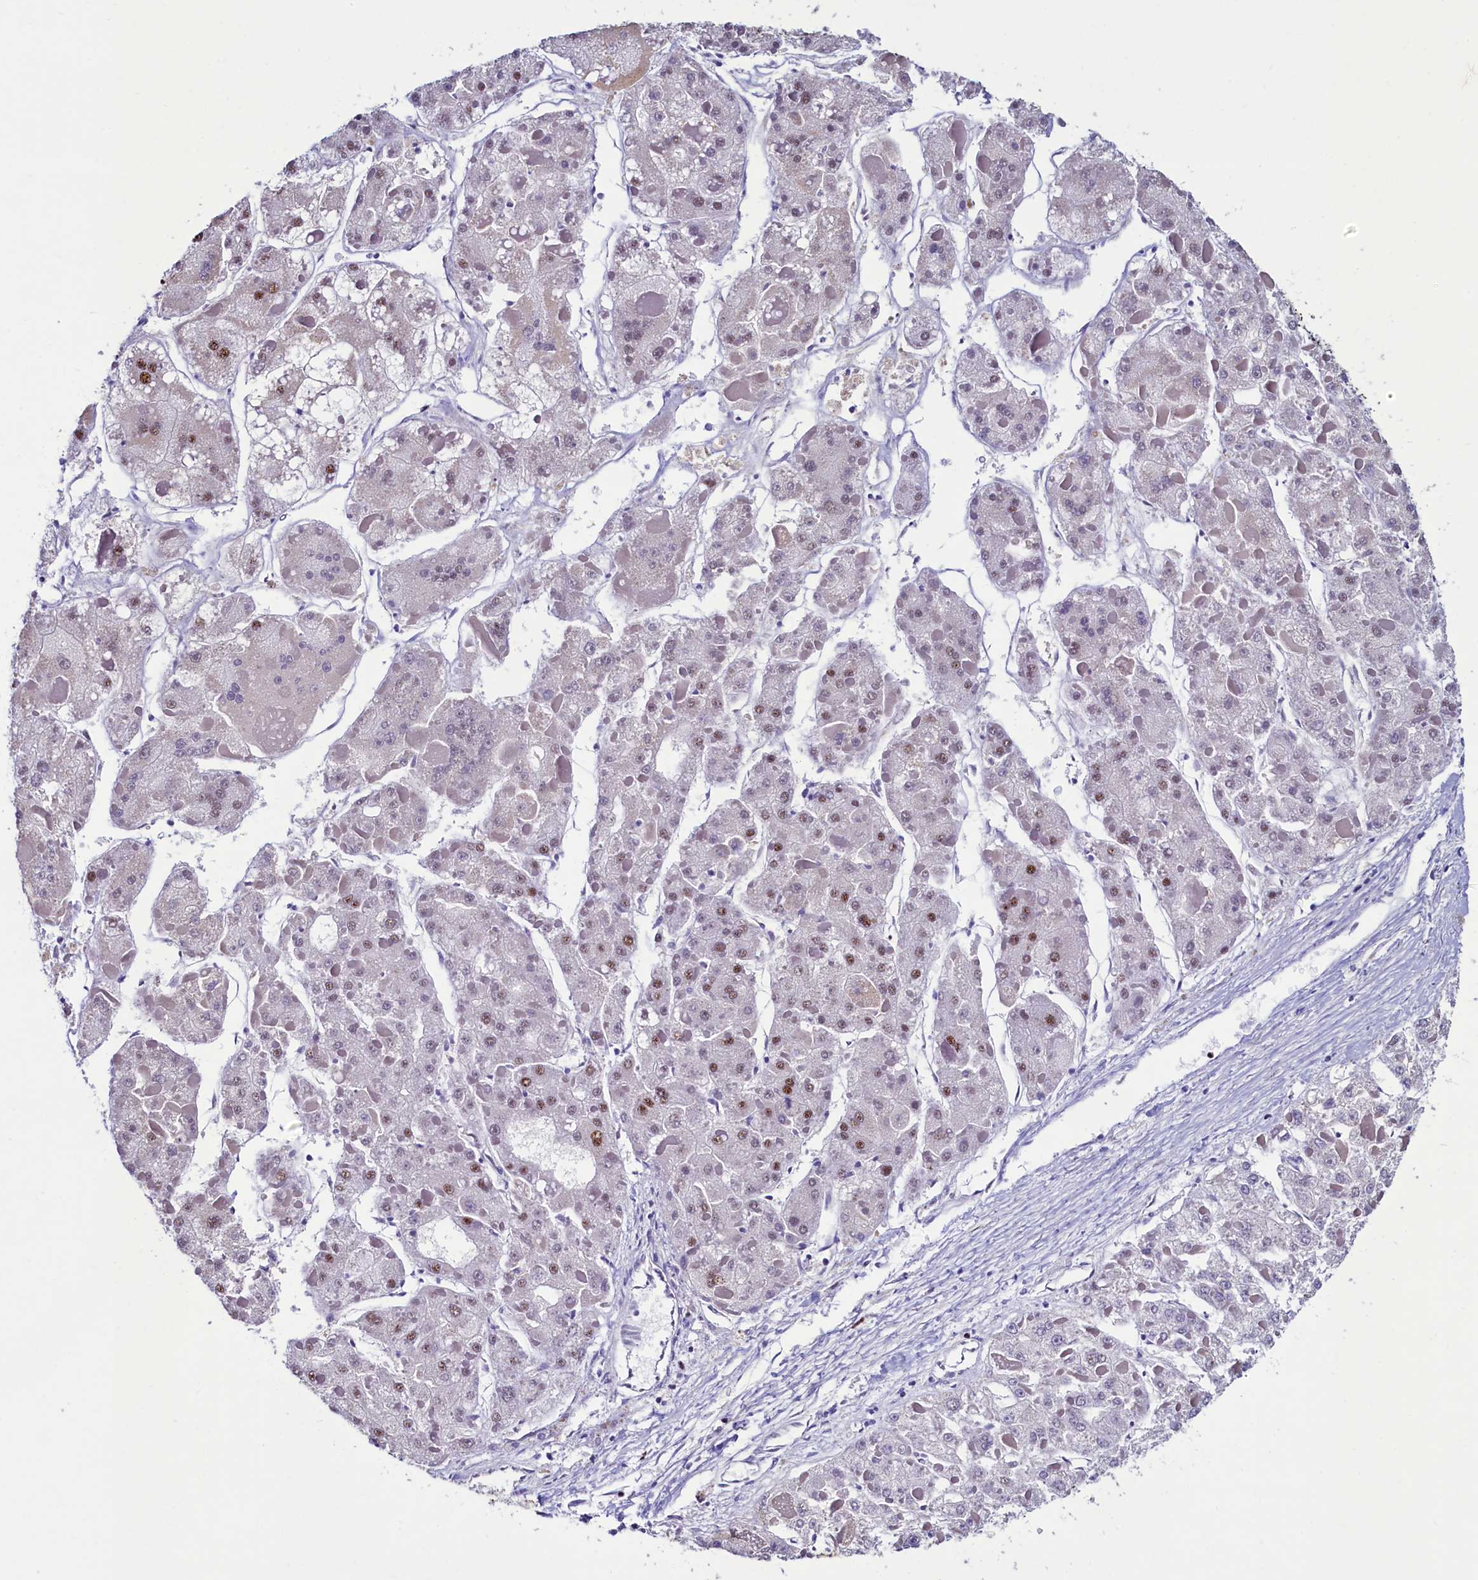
{"staining": {"intensity": "moderate", "quantity": "25%-75%", "location": "nuclear"}, "tissue": "liver cancer", "cell_type": "Tumor cells", "image_type": "cancer", "snomed": [{"axis": "morphology", "description": "Carcinoma, Hepatocellular, NOS"}, {"axis": "topography", "description": "Liver"}], "caption": "Protein staining of liver cancer tissue reveals moderate nuclear expression in approximately 25%-75% of tumor cells.", "gene": "SRRM2", "patient": {"sex": "female", "age": 73}}